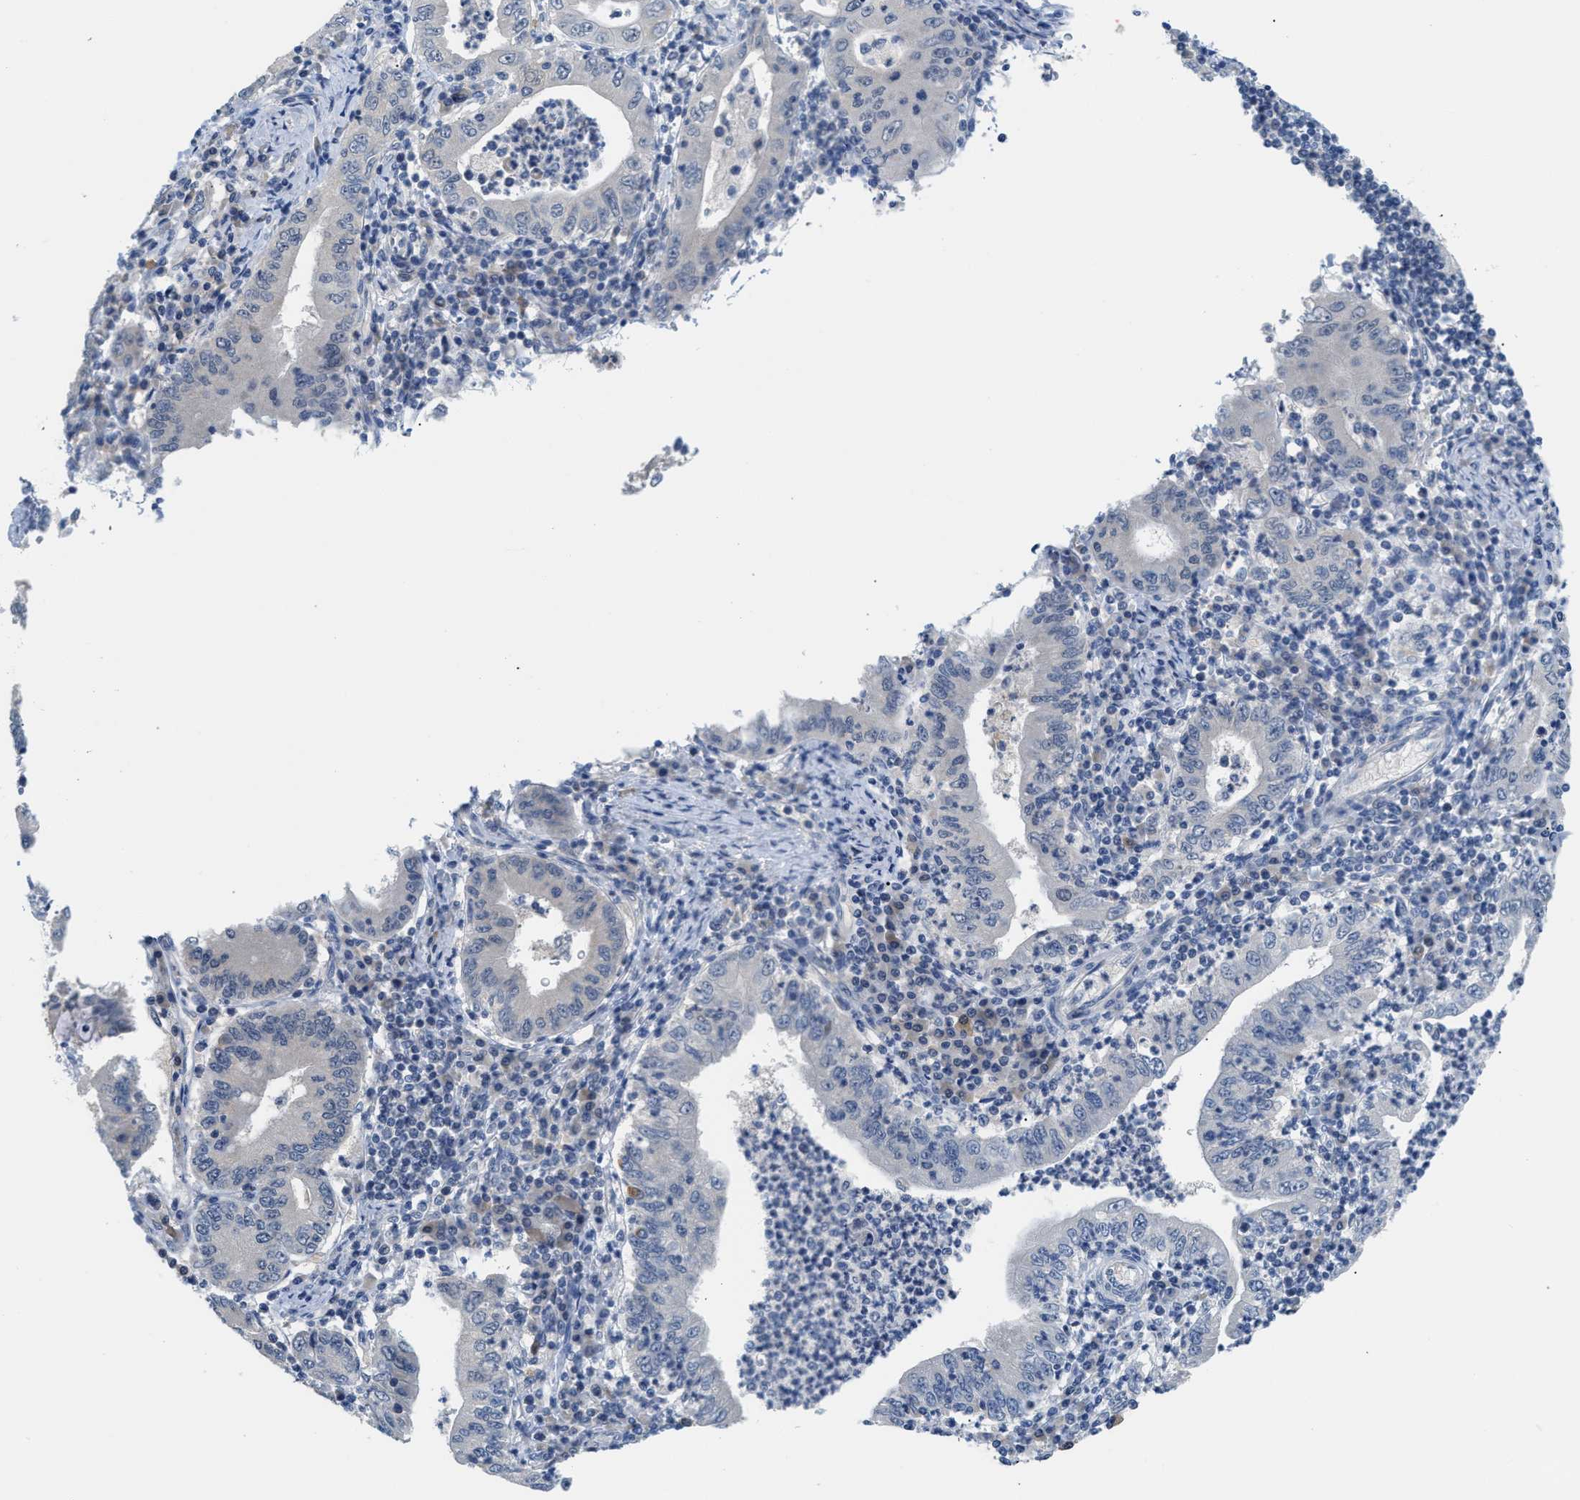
{"staining": {"intensity": "negative", "quantity": "none", "location": "none"}, "tissue": "stomach cancer", "cell_type": "Tumor cells", "image_type": "cancer", "snomed": [{"axis": "morphology", "description": "Normal tissue, NOS"}, {"axis": "morphology", "description": "Adenocarcinoma, NOS"}, {"axis": "topography", "description": "Esophagus"}, {"axis": "topography", "description": "Stomach, upper"}, {"axis": "topography", "description": "Peripheral nerve tissue"}], "caption": "This is a micrograph of immunohistochemistry staining of stomach adenocarcinoma, which shows no expression in tumor cells.", "gene": "PSAT1", "patient": {"sex": "male", "age": 62}}